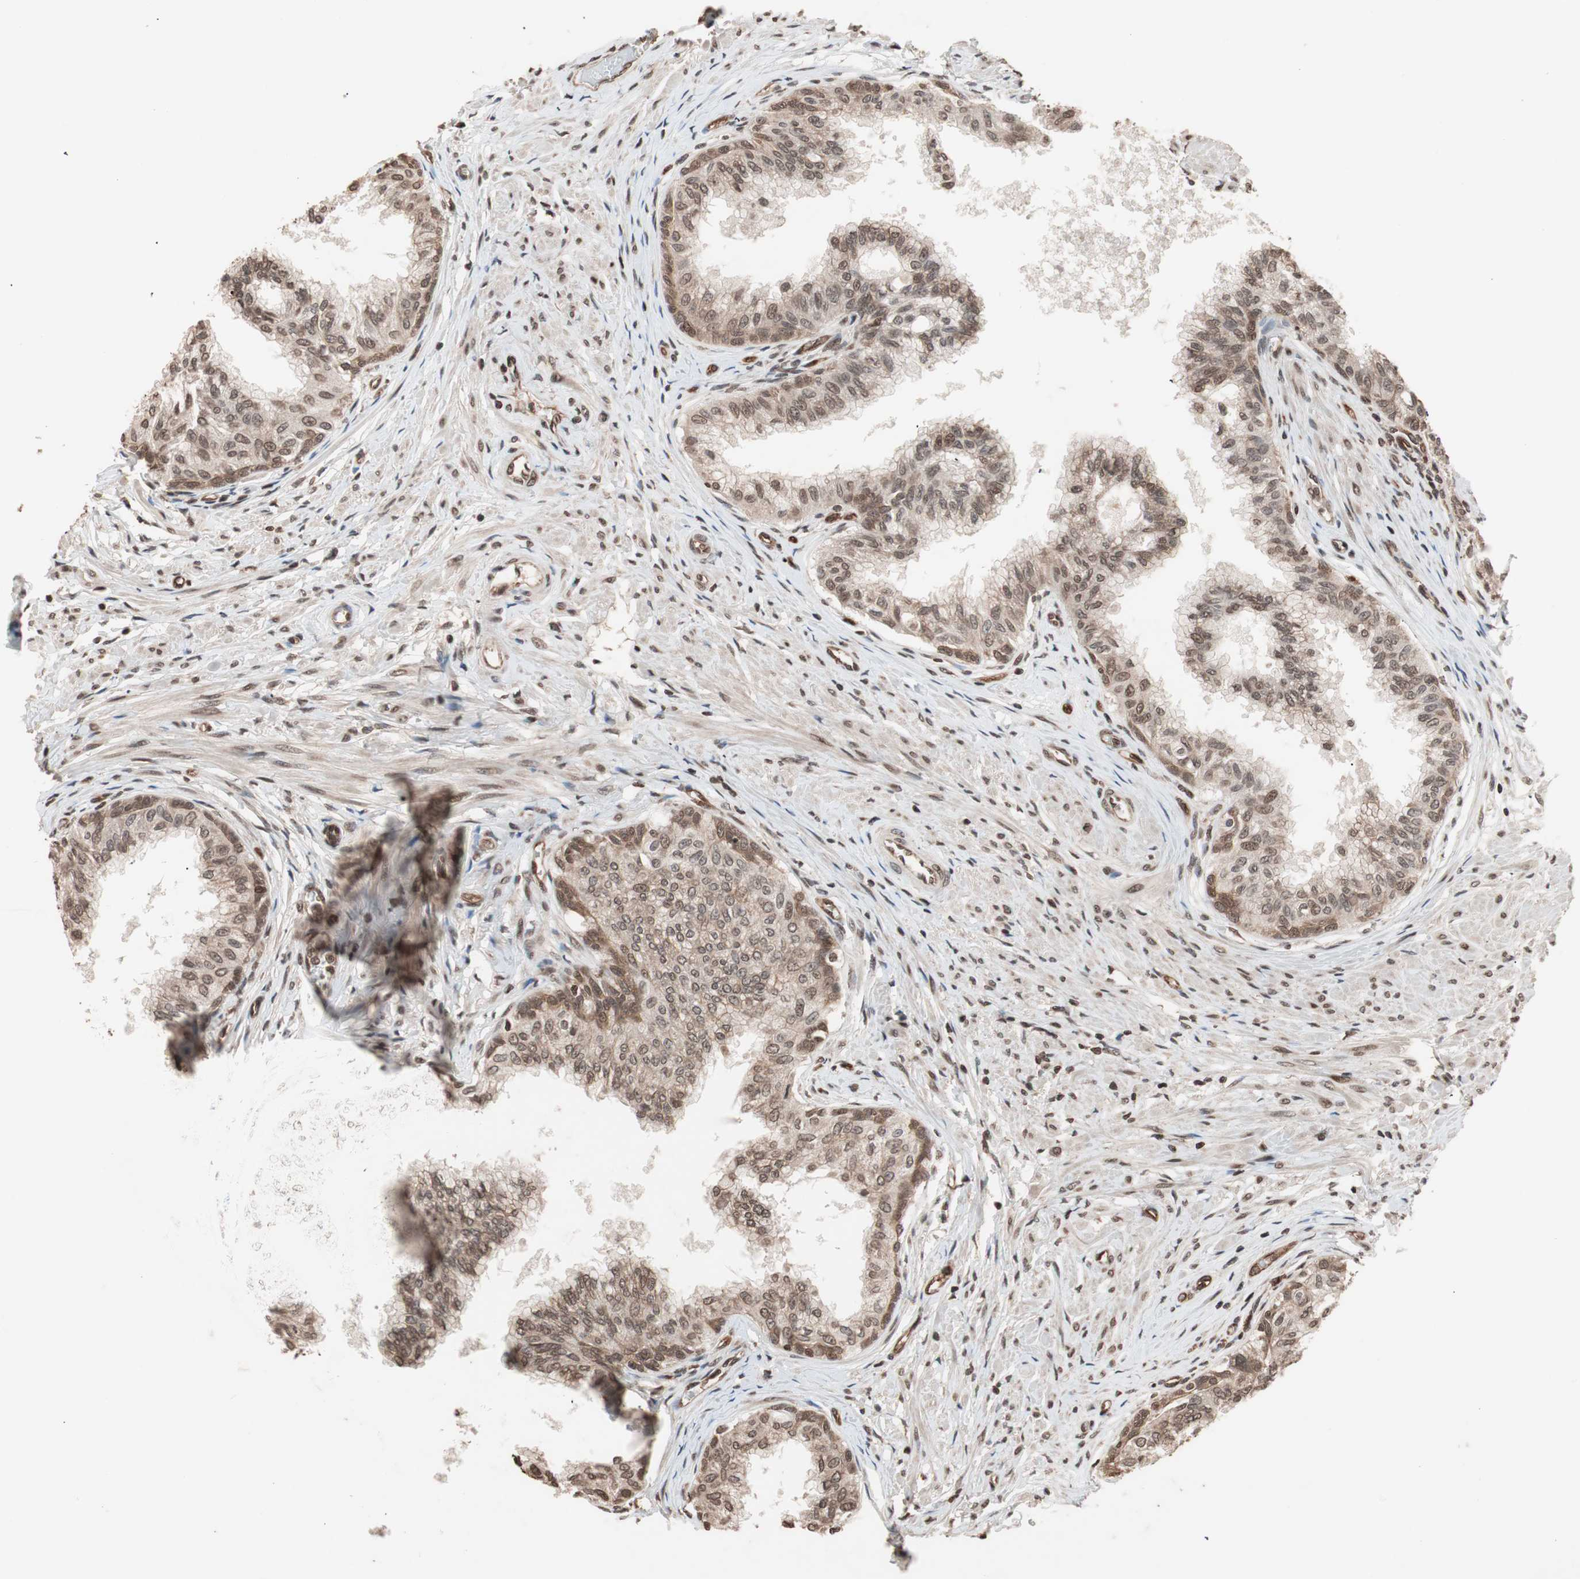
{"staining": {"intensity": "strong", "quantity": ">75%", "location": "cytoplasmic/membranous"}, "tissue": "prostate", "cell_type": "Glandular cells", "image_type": "normal", "snomed": [{"axis": "morphology", "description": "Normal tissue, NOS"}, {"axis": "topography", "description": "Prostate"}, {"axis": "topography", "description": "Seminal veicle"}], "caption": "Immunohistochemistry (IHC) micrograph of benign human prostate stained for a protein (brown), which exhibits high levels of strong cytoplasmic/membranous expression in about >75% of glandular cells.", "gene": "ZFC3H1", "patient": {"sex": "male", "age": 60}}